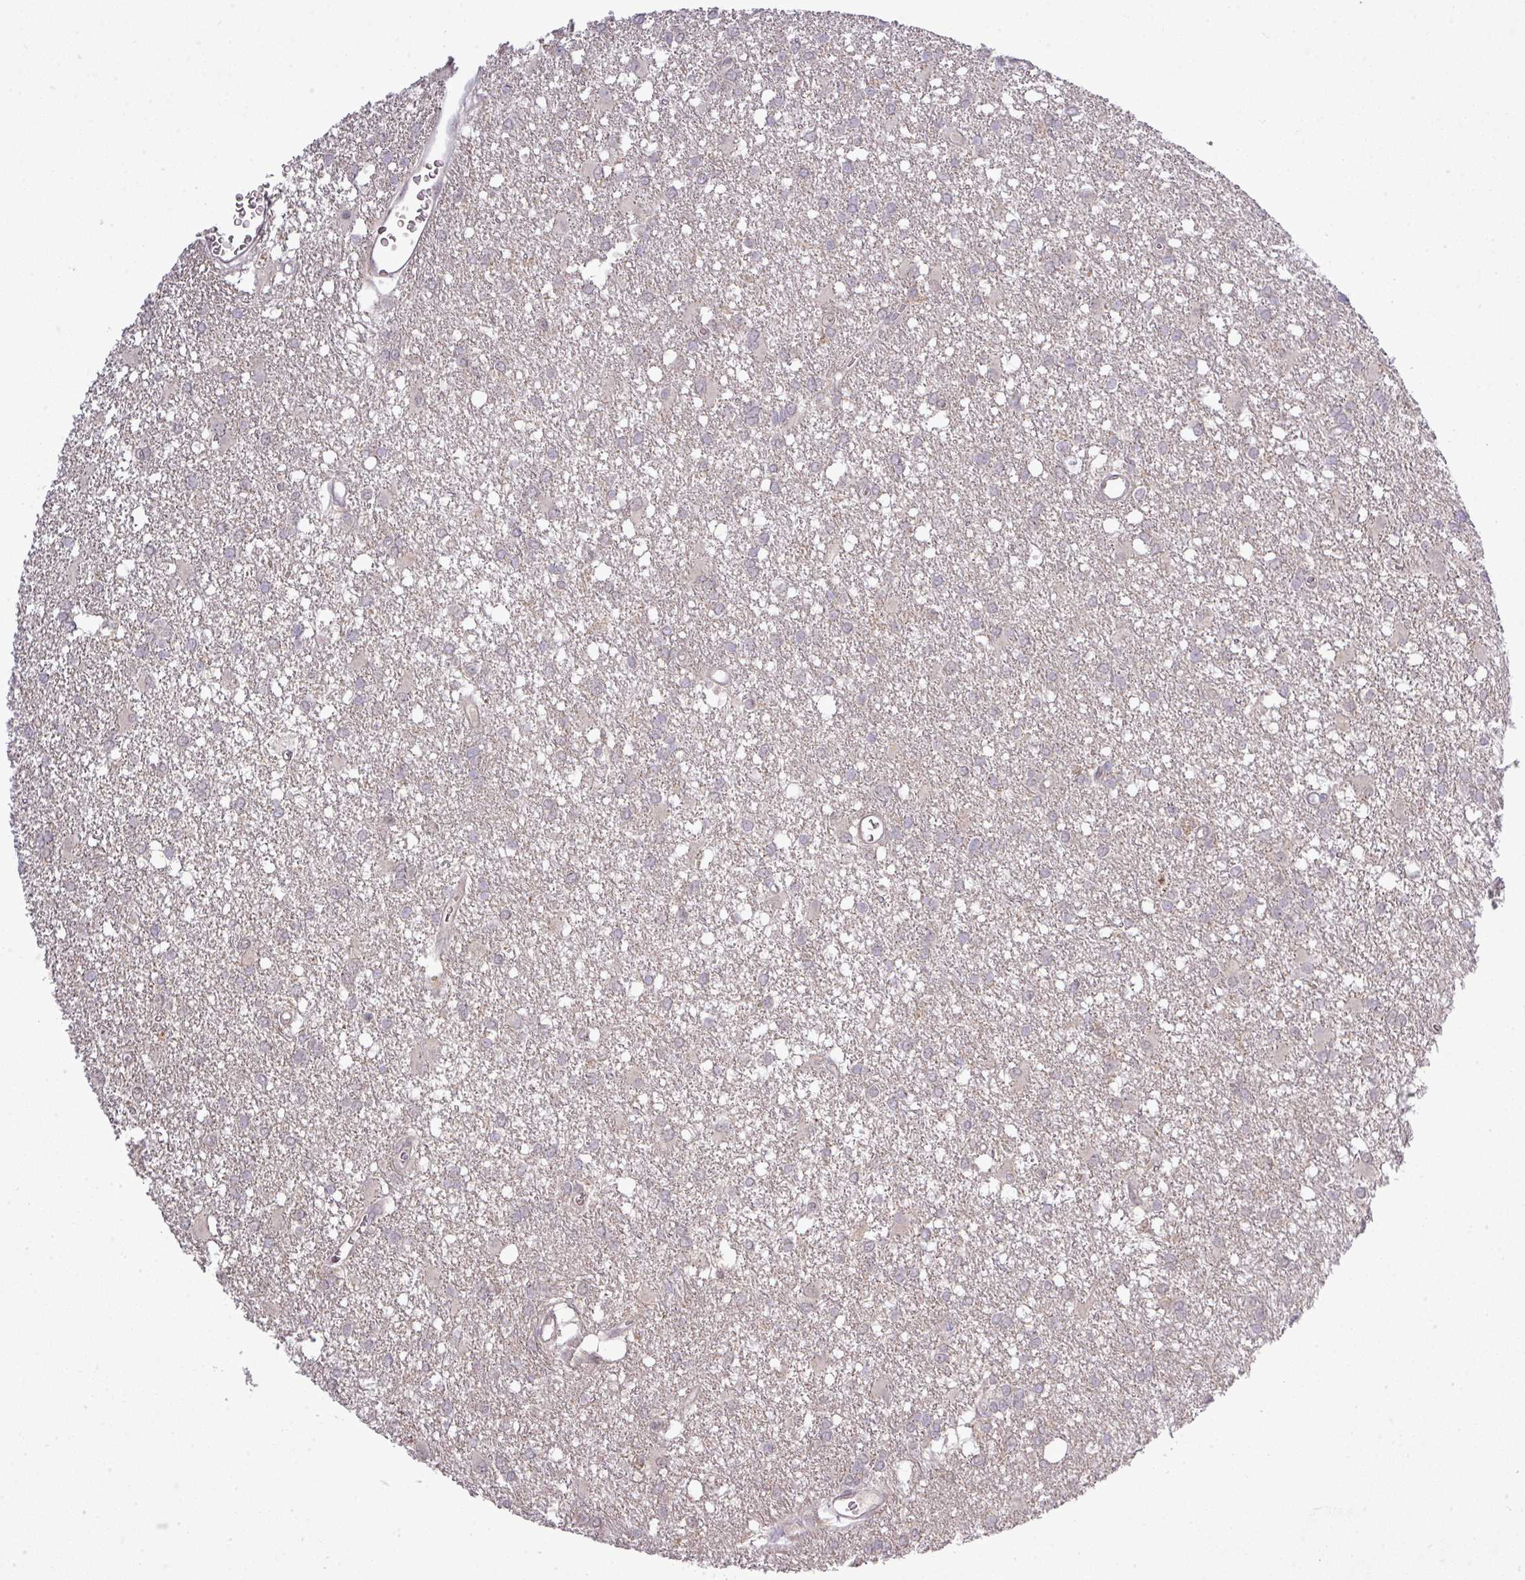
{"staining": {"intensity": "negative", "quantity": "none", "location": "none"}, "tissue": "glioma", "cell_type": "Tumor cells", "image_type": "cancer", "snomed": [{"axis": "morphology", "description": "Glioma, malignant, High grade"}, {"axis": "topography", "description": "Brain"}], "caption": "The histopathology image exhibits no staining of tumor cells in high-grade glioma (malignant).", "gene": "TPRA1", "patient": {"sex": "male", "age": 48}}